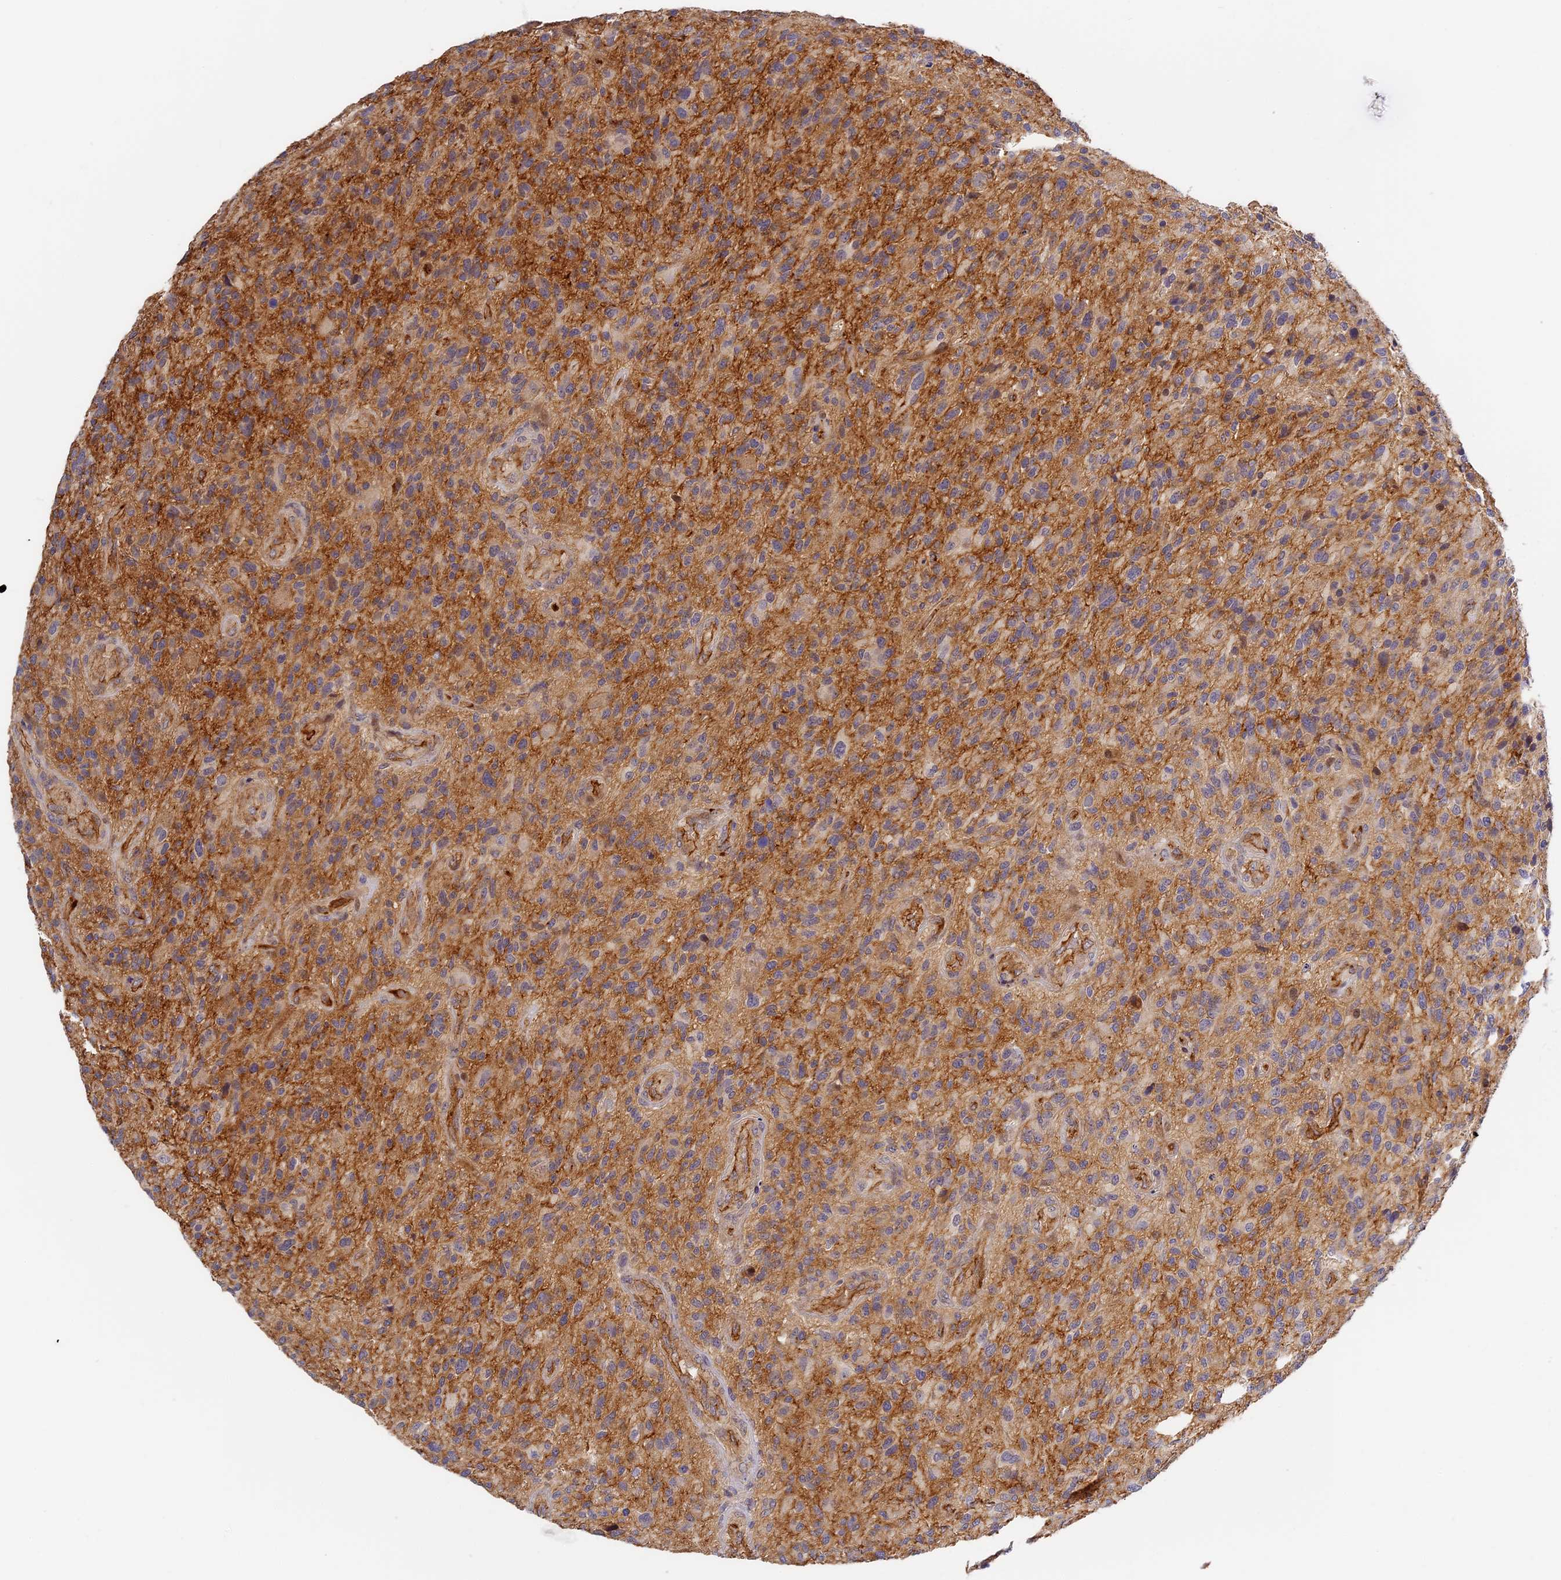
{"staining": {"intensity": "weak", "quantity": "<25%", "location": "cytoplasmic/membranous"}, "tissue": "glioma", "cell_type": "Tumor cells", "image_type": "cancer", "snomed": [{"axis": "morphology", "description": "Glioma, malignant, High grade"}, {"axis": "topography", "description": "Brain"}], "caption": "Tumor cells show no significant protein positivity in glioma. (DAB immunohistochemistry (IHC) visualized using brightfield microscopy, high magnification).", "gene": "MISP3", "patient": {"sex": "male", "age": 47}}